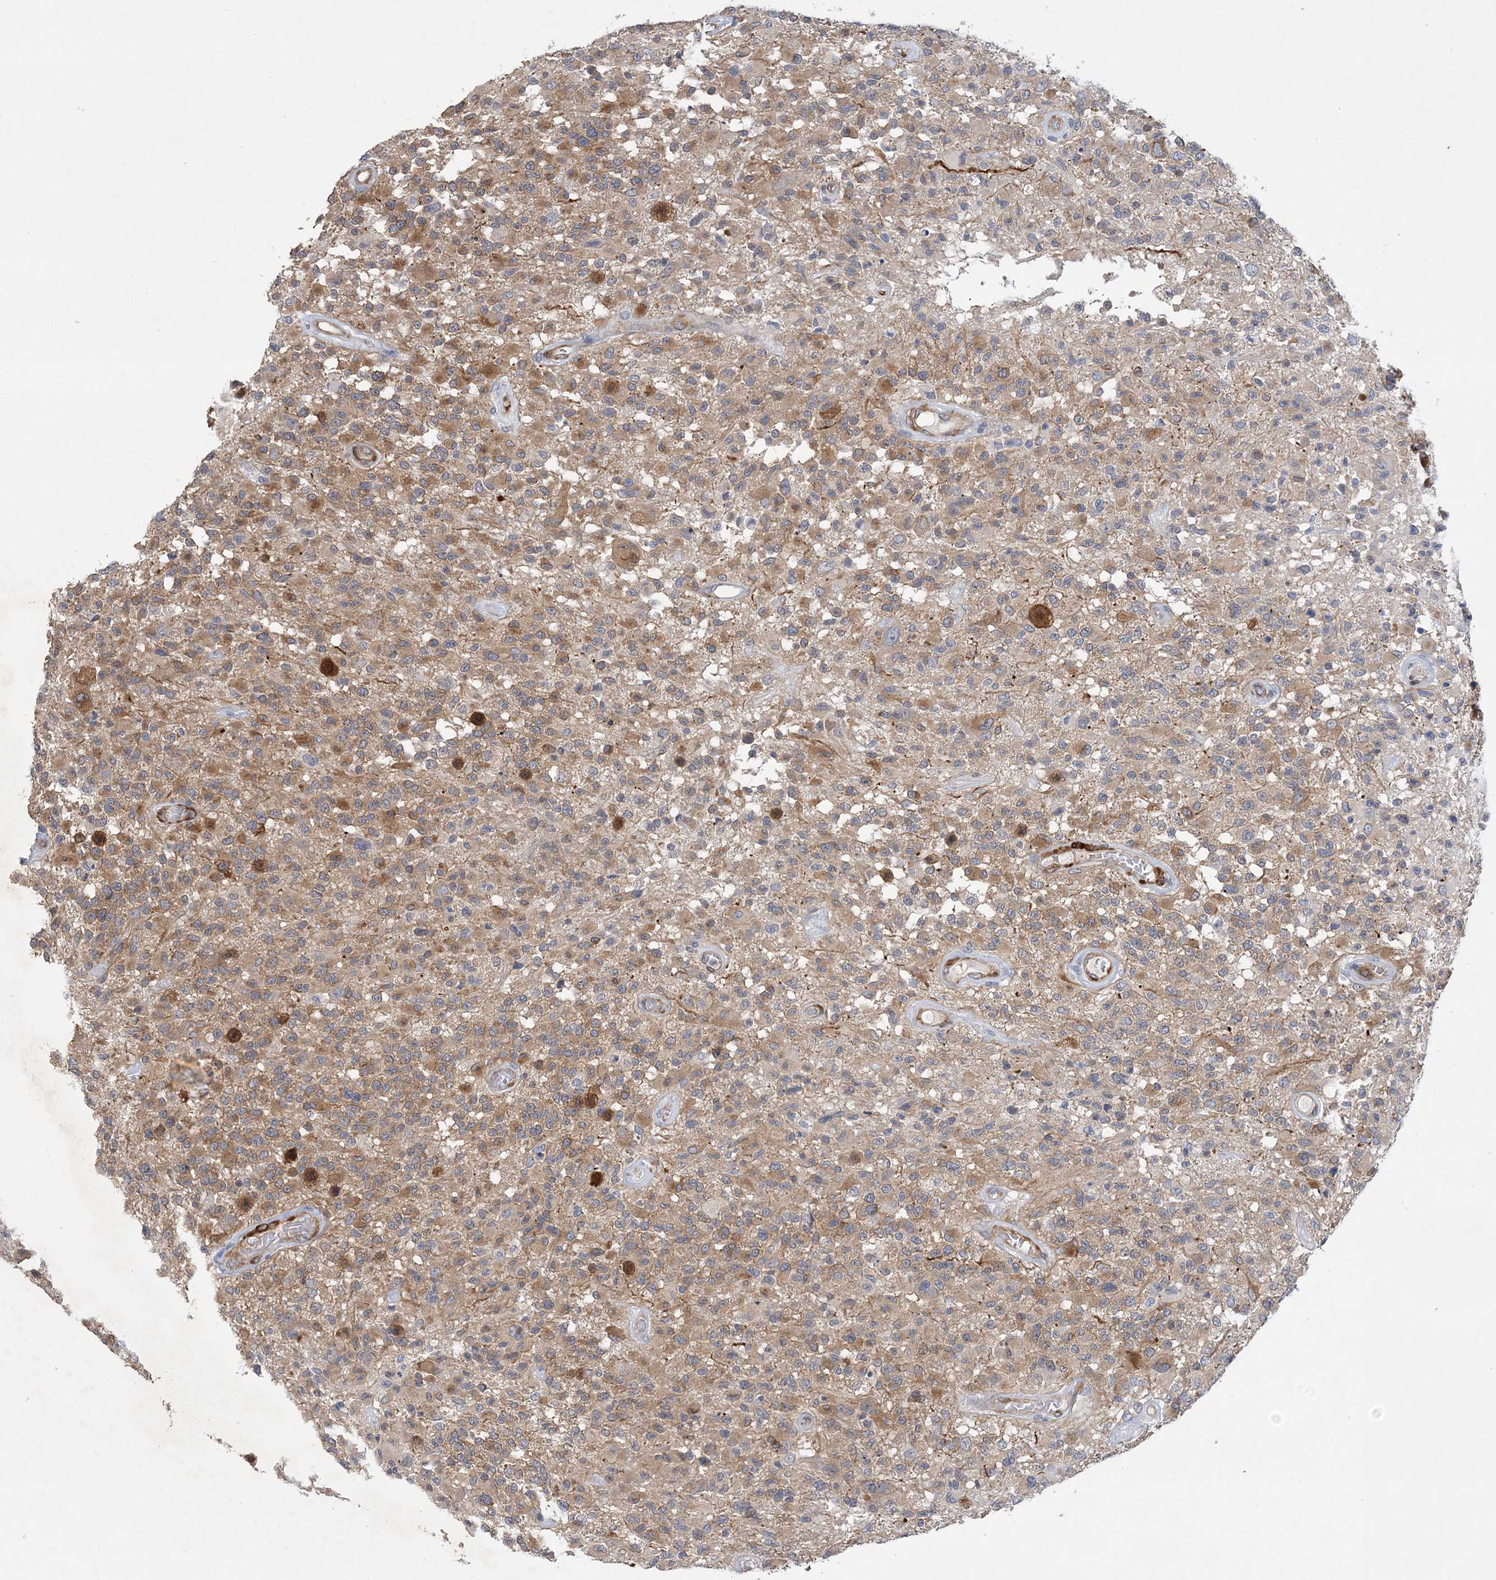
{"staining": {"intensity": "moderate", "quantity": "25%-75%", "location": "cytoplasmic/membranous"}, "tissue": "glioma", "cell_type": "Tumor cells", "image_type": "cancer", "snomed": [{"axis": "morphology", "description": "Glioma, malignant, High grade"}, {"axis": "morphology", "description": "Glioblastoma, NOS"}, {"axis": "topography", "description": "Brain"}], "caption": "IHC of glioma shows medium levels of moderate cytoplasmic/membranous staining in approximately 25%-75% of tumor cells.", "gene": "MAP4K5", "patient": {"sex": "male", "age": 60}}